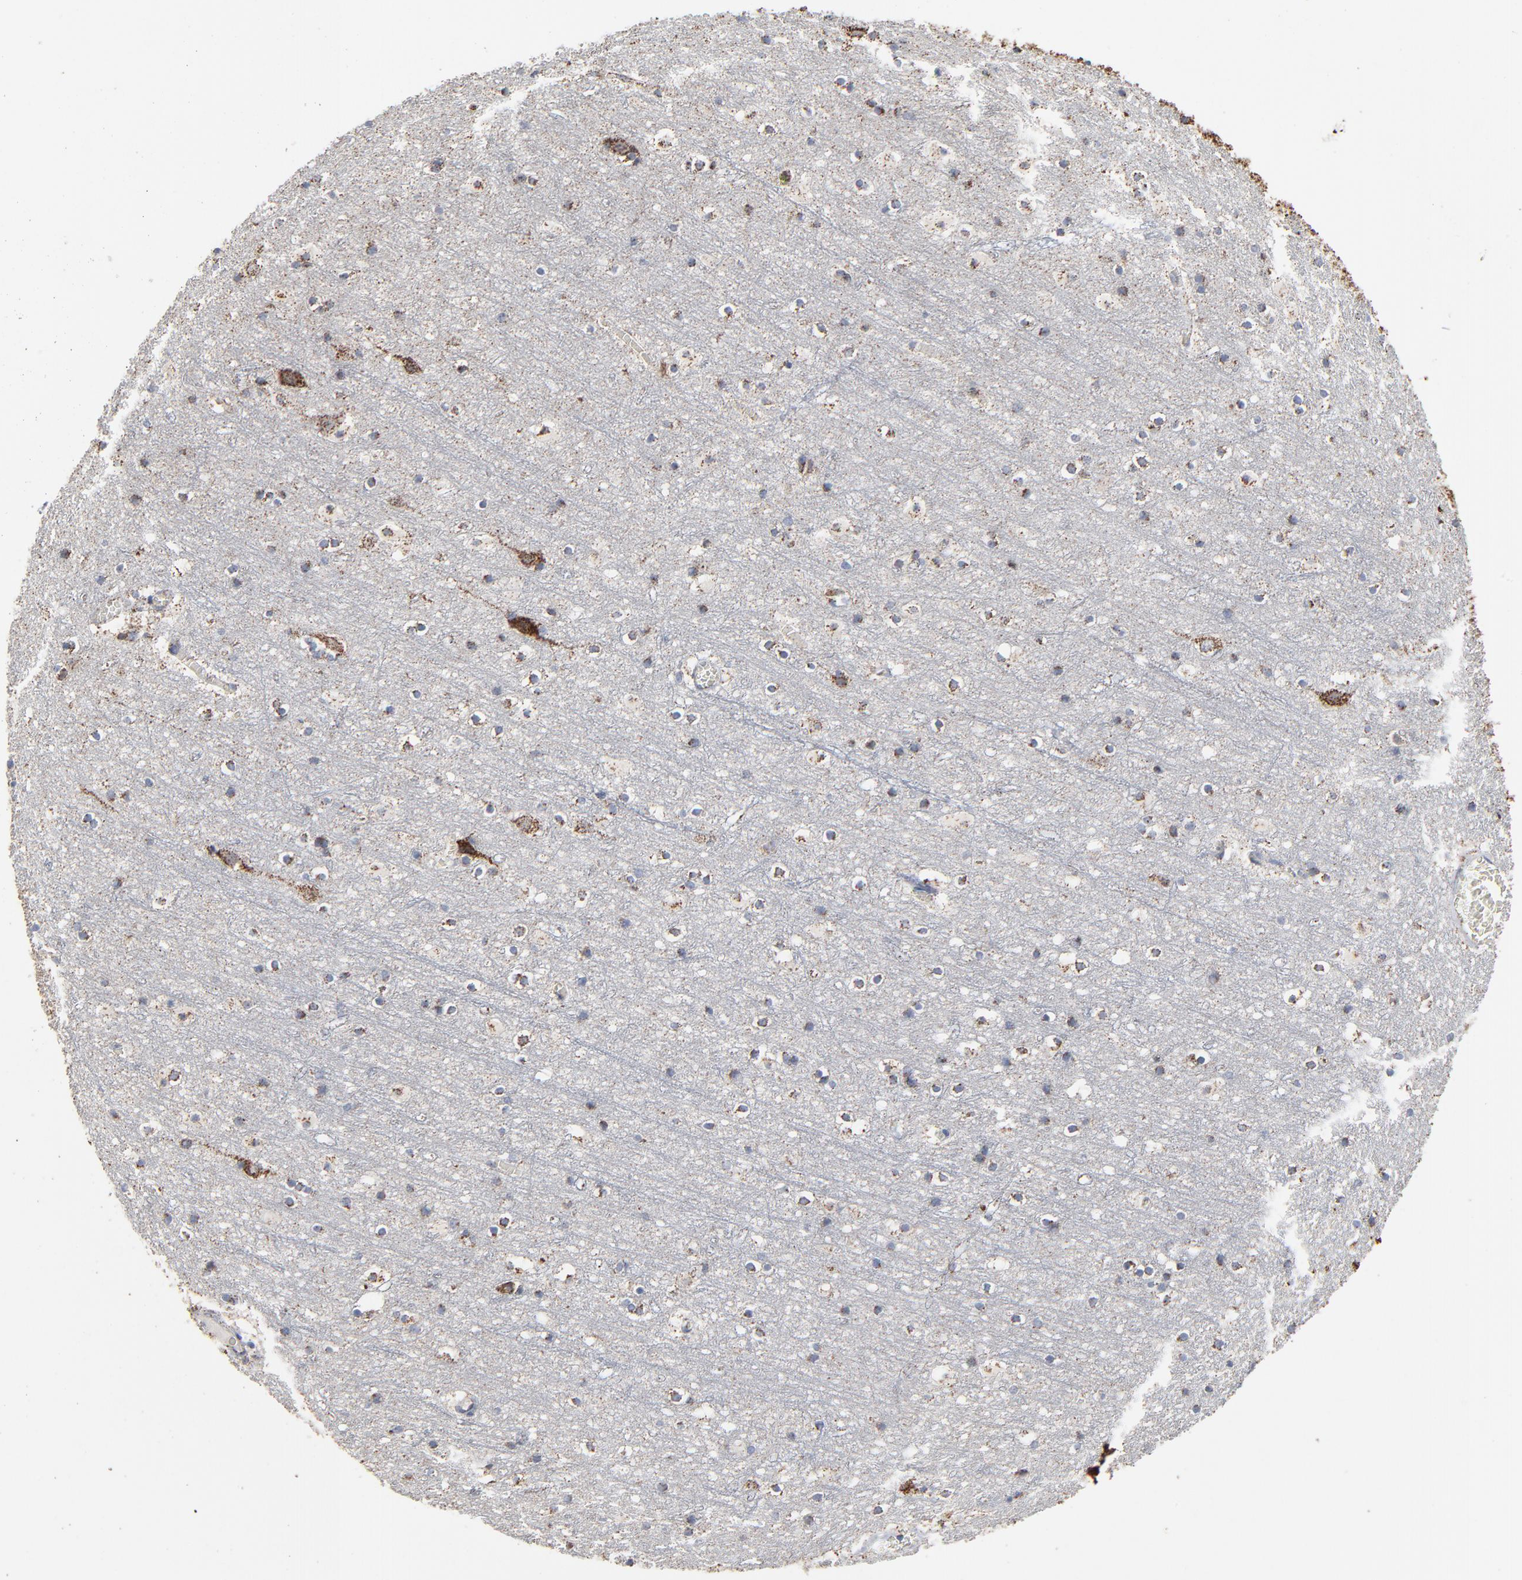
{"staining": {"intensity": "weak", "quantity": "25%-75%", "location": "cytoplasmic/membranous"}, "tissue": "cerebral cortex", "cell_type": "Endothelial cells", "image_type": "normal", "snomed": [{"axis": "morphology", "description": "Normal tissue, NOS"}, {"axis": "topography", "description": "Cerebral cortex"}], "caption": "DAB (3,3'-diaminobenzidine) immunohistochemical staining of unremarkable cerebral cortex shows weak cytoplasmic/membranous protein positivity in approximately 25%-75% of endothelial cells. Ihc stains the protein in brown and the nuclei are stained blue.", "gene": "UQCRC1", "patient": {"sex": "male", "age": 45}}